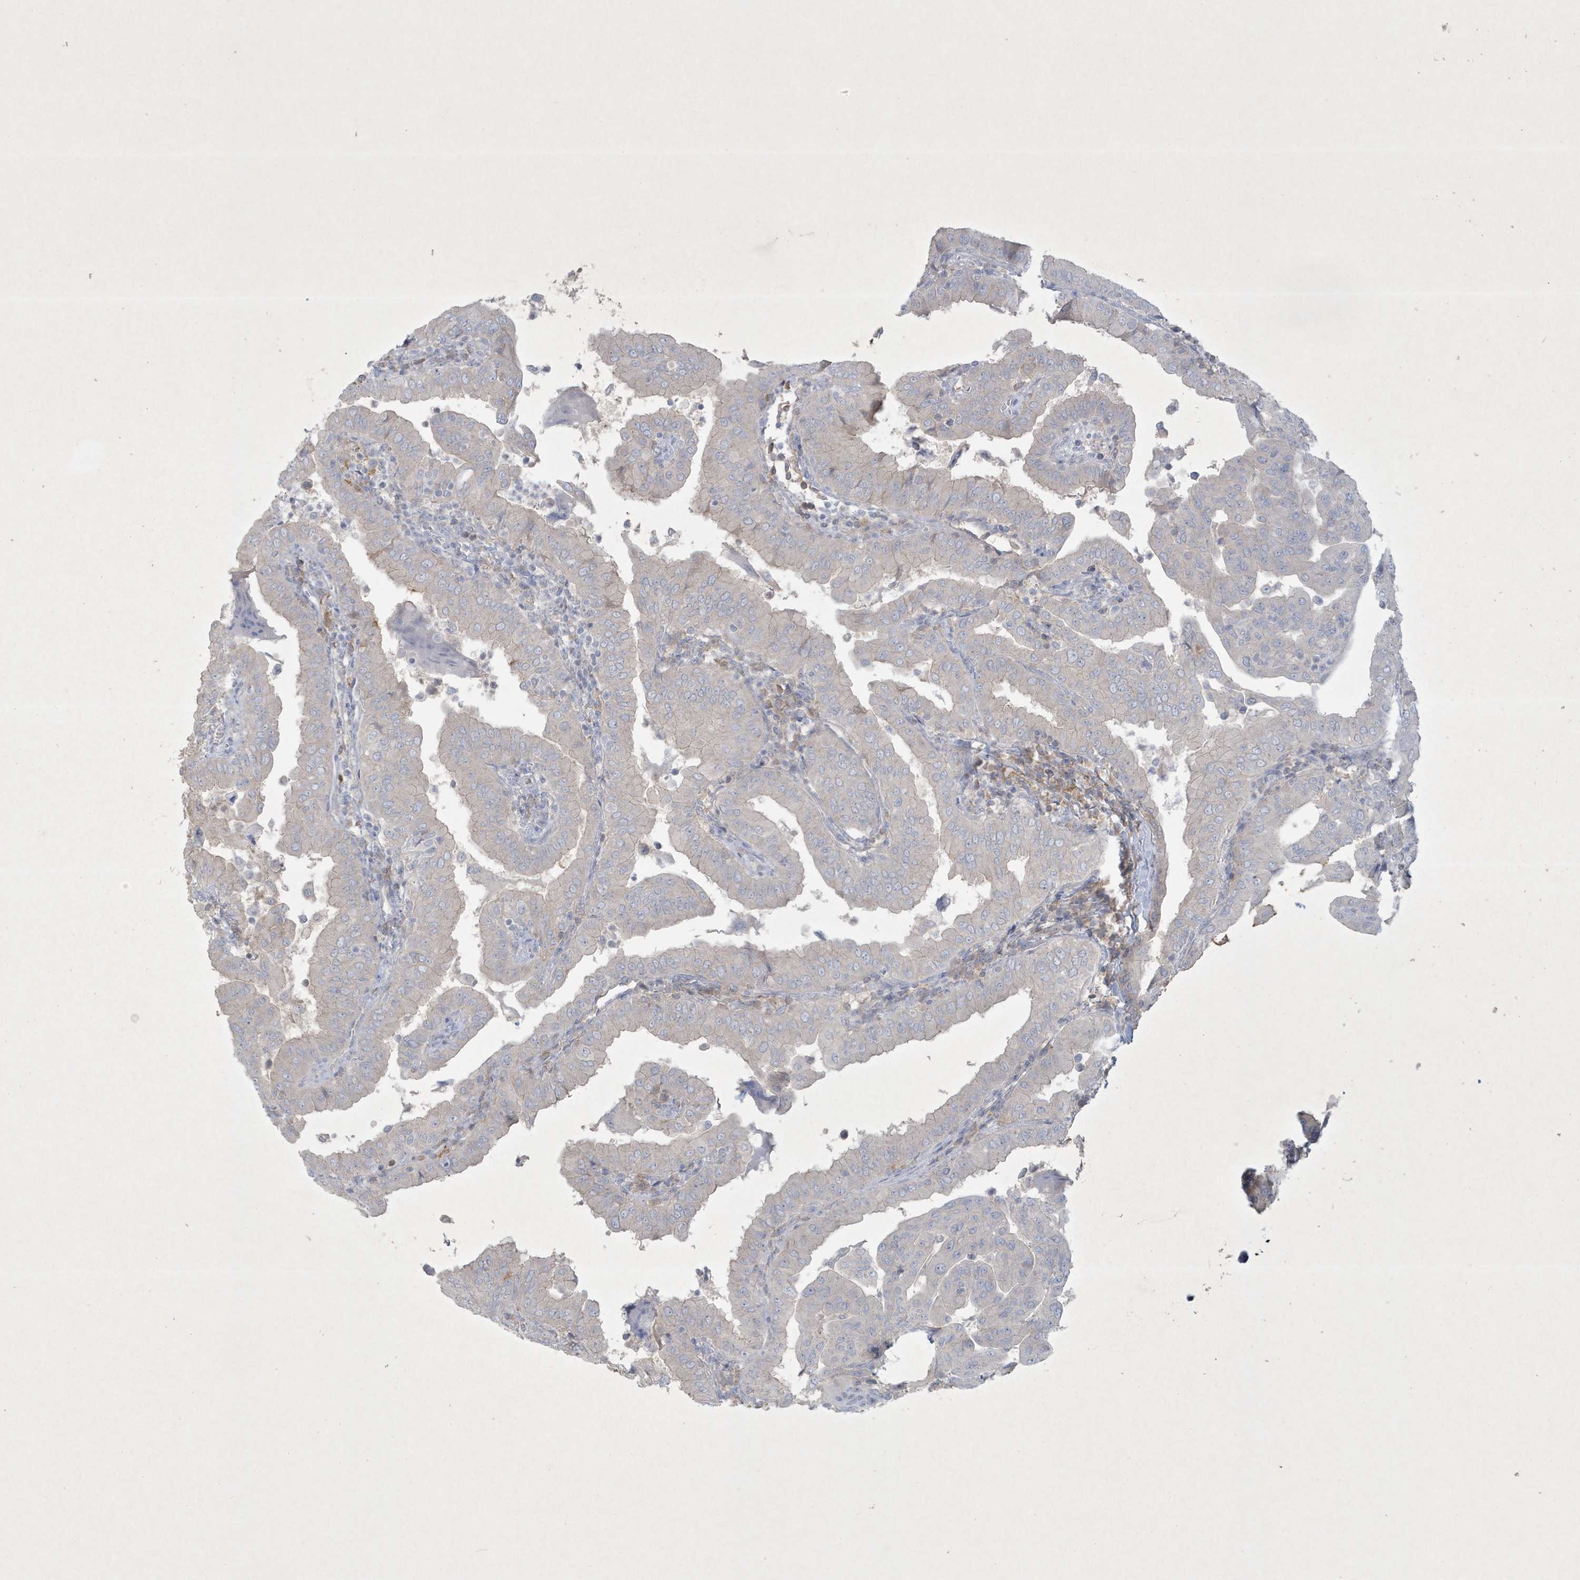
{"staining": {"intensity": "negative", "quantity": "none", "location": "none"}, "tissue": "thyroid cancer", "cell_type": "Tumor cells", "image_type": "cancer", "snomed": [{"axis": "morphology", "description": "Papillary adenocarcinoma, NOS"}, {"axis": "topography", "description": "Thyroid gland"}], "caption": "Immunohistochemical staining of papillary adenocarcinoma (thyroid) shows no significant expression in tumor cells.", "gene": "CCDC24", "patient": {"sex": "male", "age": 33}}